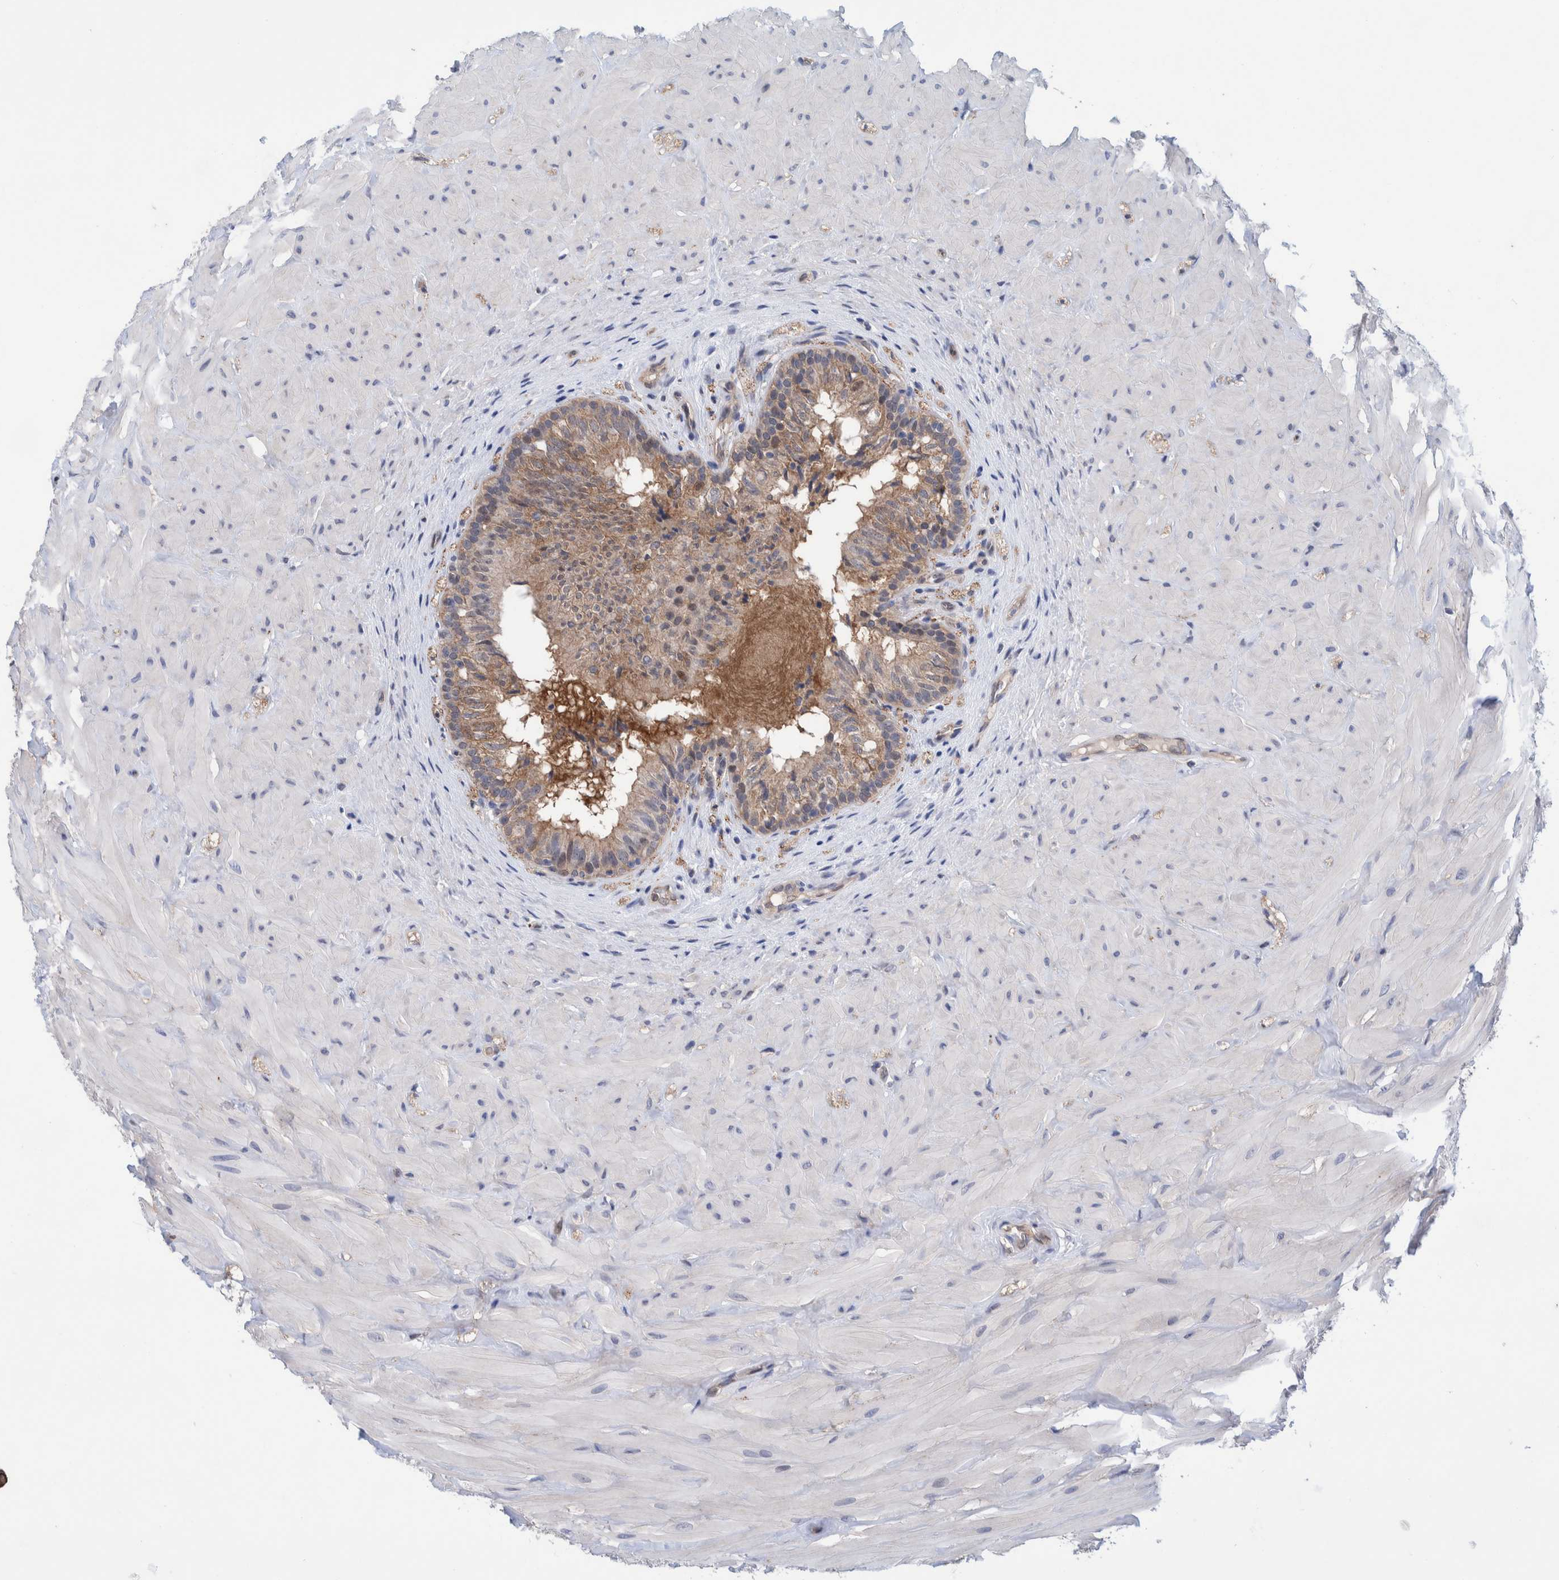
{"staining": {"intensity": "weak", "quantity": ">75%", "location": "cytoplasmic/membranous"}, "tissue": "epididymis", "cell_type": "Glandular cells", "image_type": "normal", "snomed": [{"axis": "morphology", "description": "Normal tissue, NOS"}, {"axis": "topography", "description": "Soft tissue"}, {"axis": "topography", "description": "Epididymis"}], "caption": "Brown immunohistochemical staining in normal human epididymis demonstrates weak cytoplasmic/membranous staining in approximately >75% of glandular cells.", "gene": "PFAS", "patient": {"sex": "male", "age": 26}}